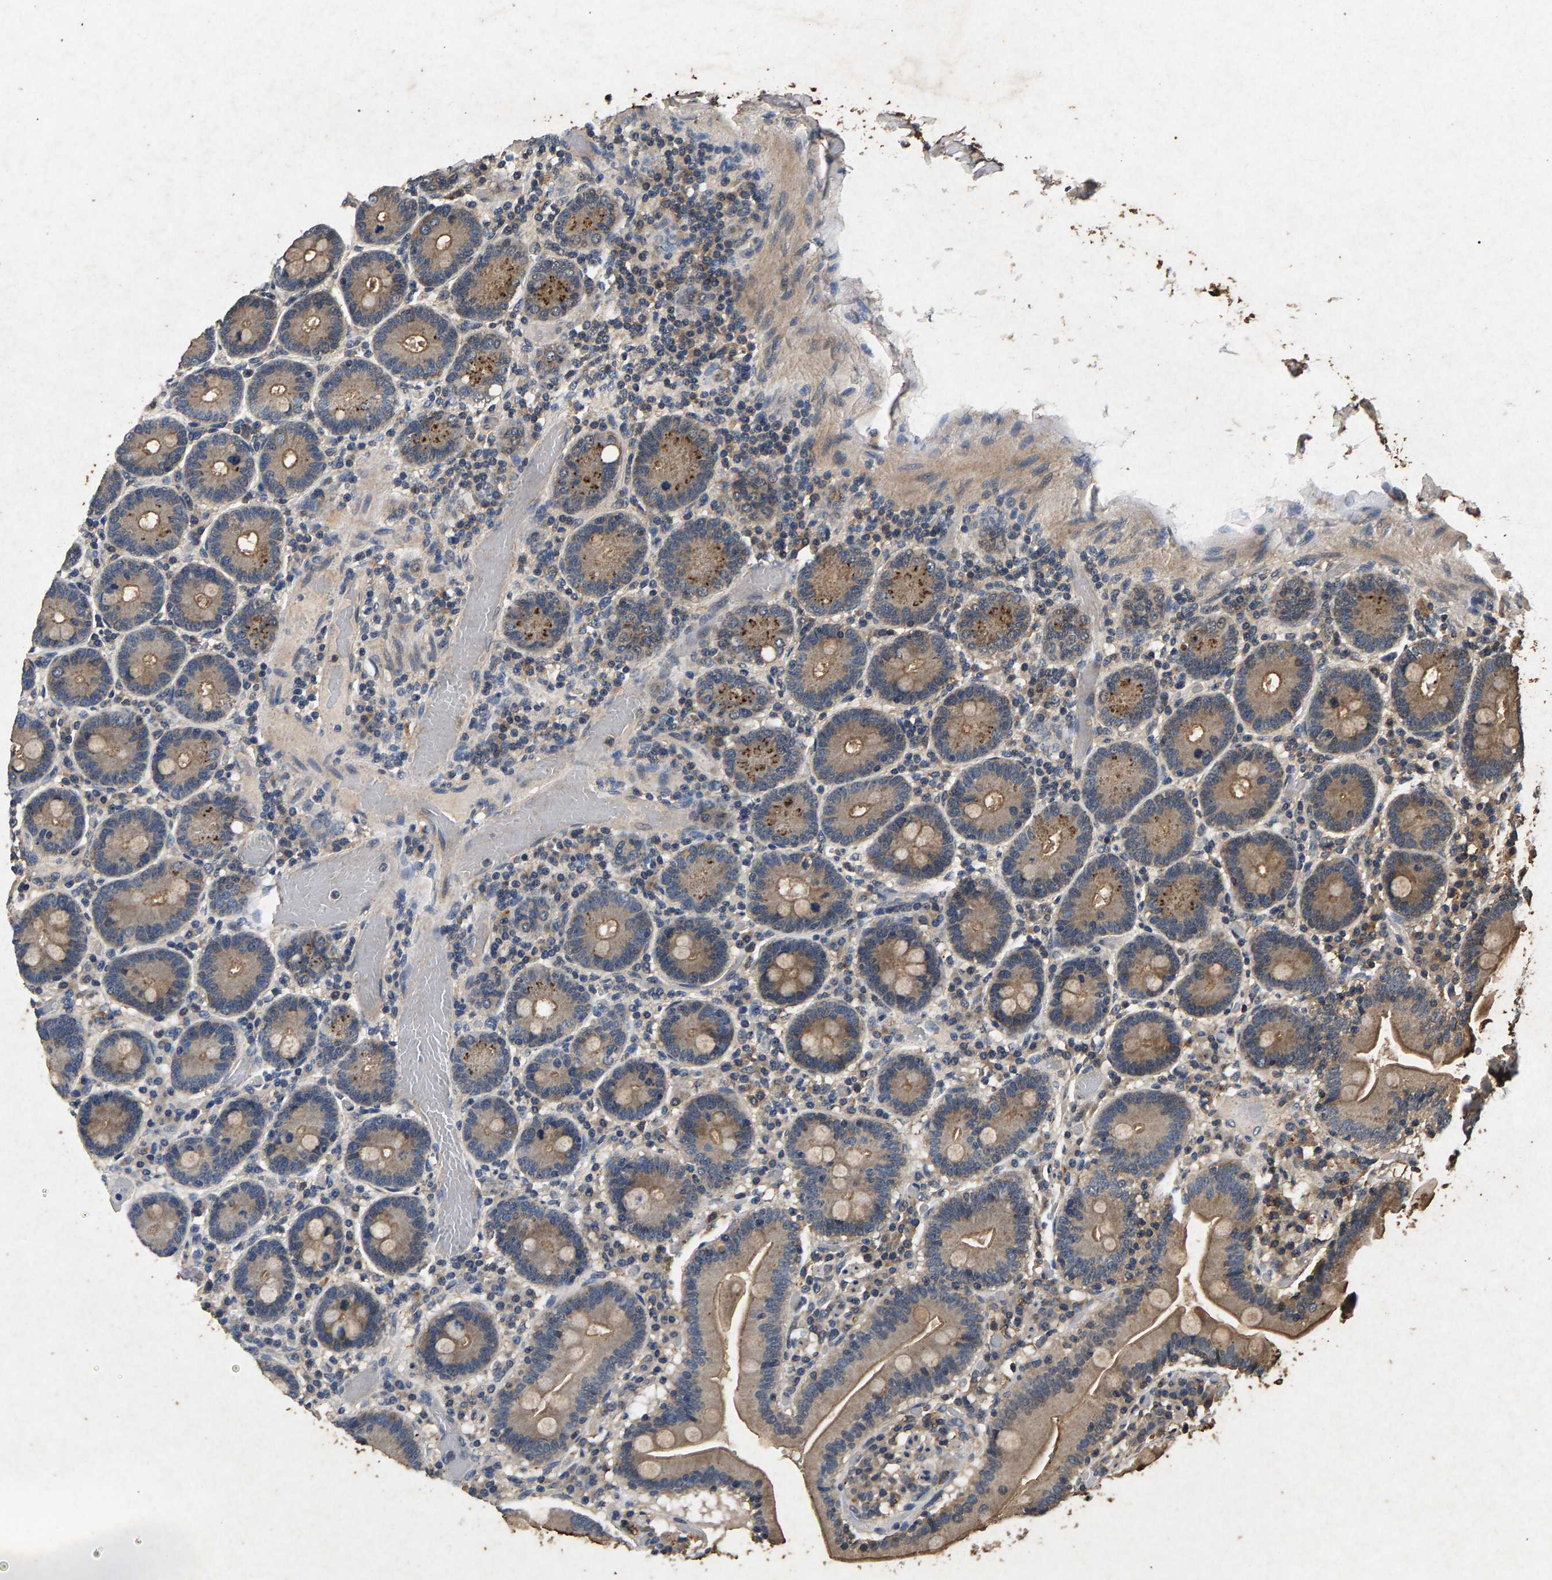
{"staining": {"intensity": "strong", "quantity": "25%-75%", "location": "cytoplasmic/membranous"}, "tissue": "duodenum", "cell_type": "Glandular cells", "image_type": "normal", "snomed": [{"axis": "morphology", "description": "Normal tissue, NOS"}, {"axis": "topography", "description": "Duodenum"}], "caption": "Glandular cells demonstrate strong cytoplasmic/membranous positivity in approximately 25%-75% of cells in unremarkable duodenum. (IHC, brightfield microscopy, high magnification).", "gene": "PPP1CC", "patient": {"sex": "male", "age": 66}}